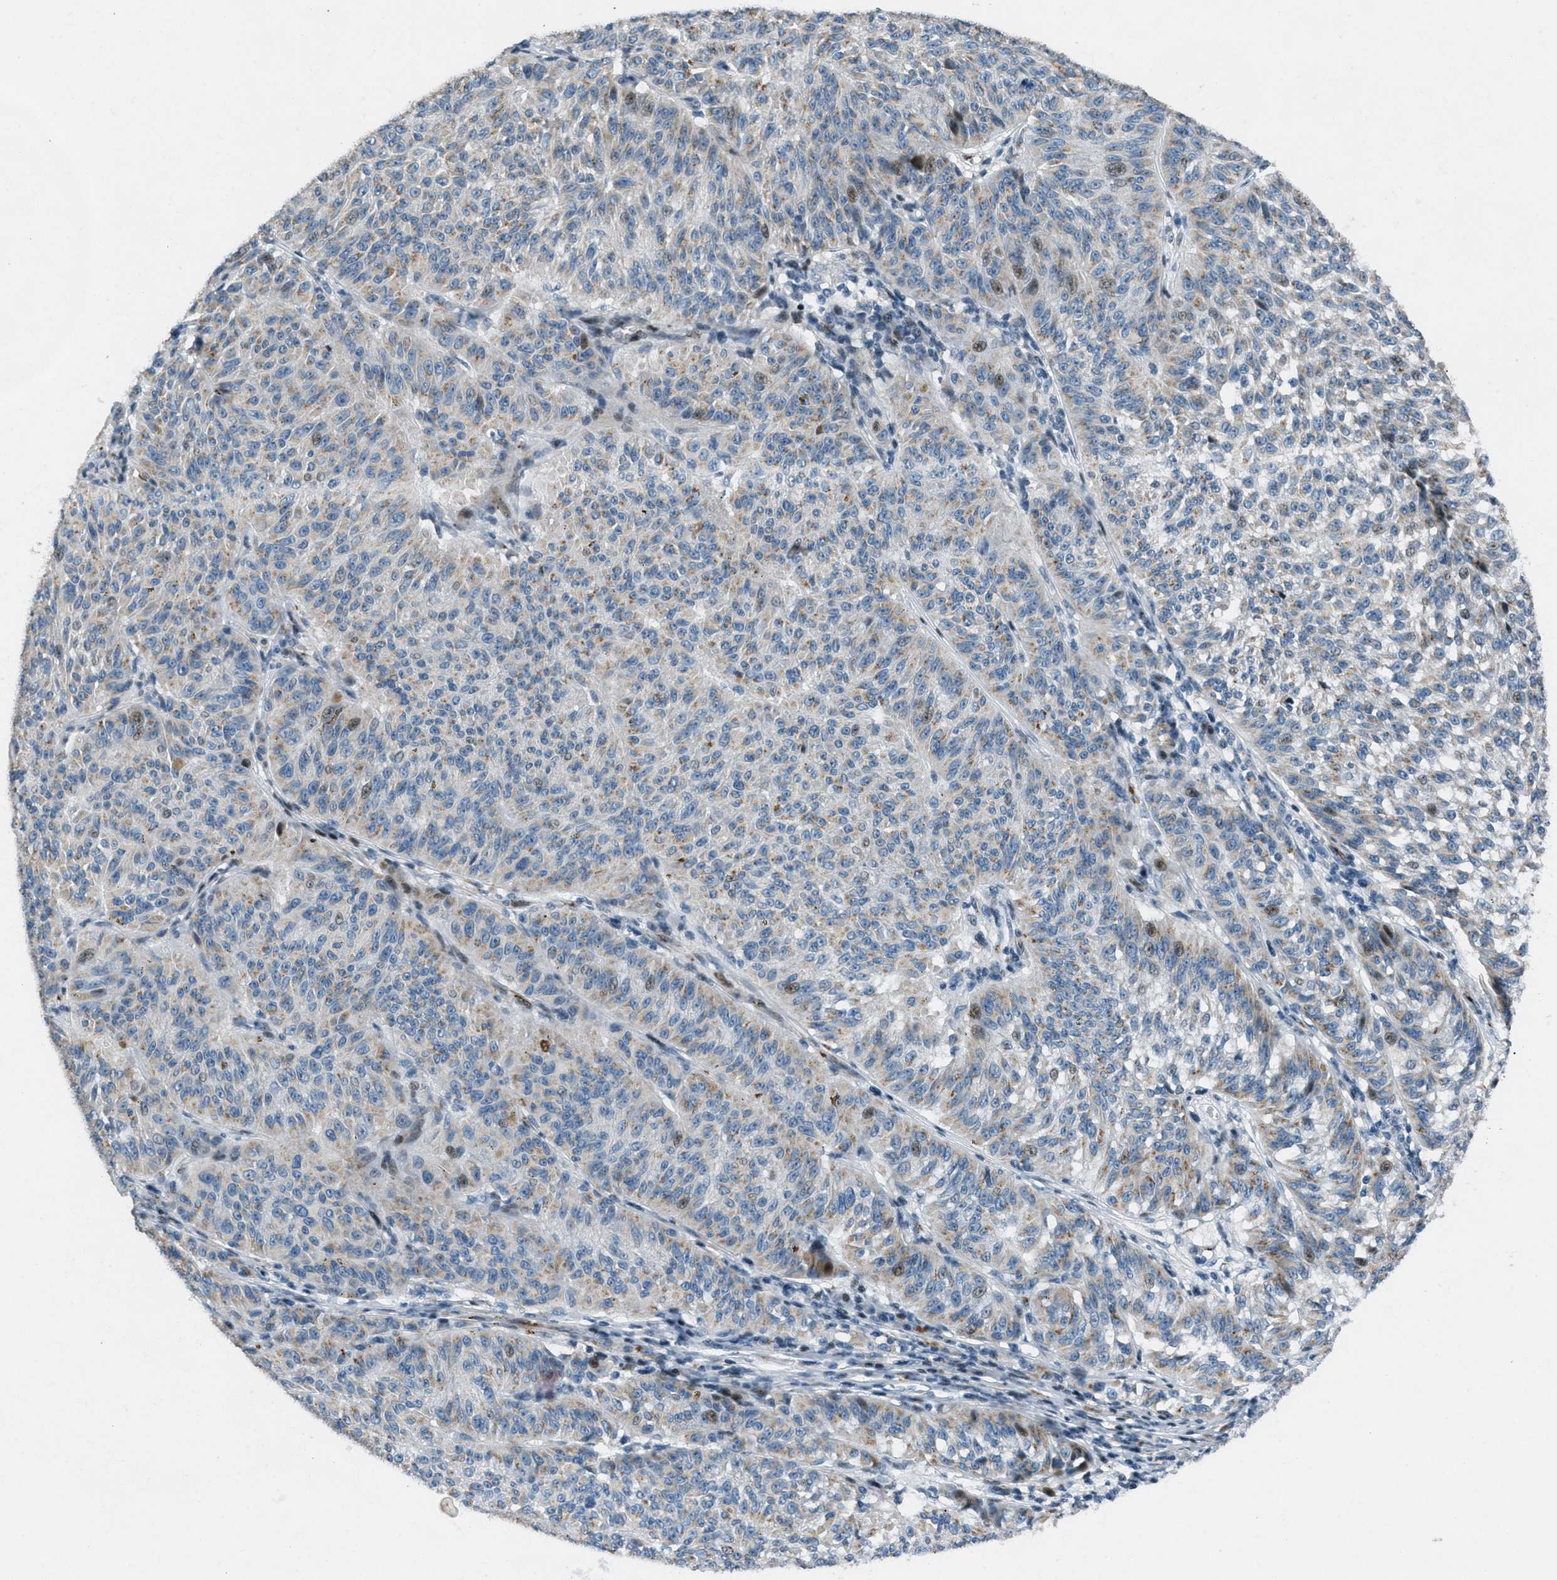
{"staining": {"intensity": "weak", "quantity": "<25%", "location": "cytoplasmic/membranous"}, "tissue": "melanoma", "cell_type": "Tumor cells", "image_type": "cancer", "snomed": [{"axis": "morphology", "description": "Malignant melanoma, NOS"}, {"axis": "topography", "description": "Skin"}], "caption": "Malignant melanoma was stained to show a protein in brown. There is no significant expression in tumor cells.", "gene": "GPC6", "patient": {"sex": "female", "age": 72}}